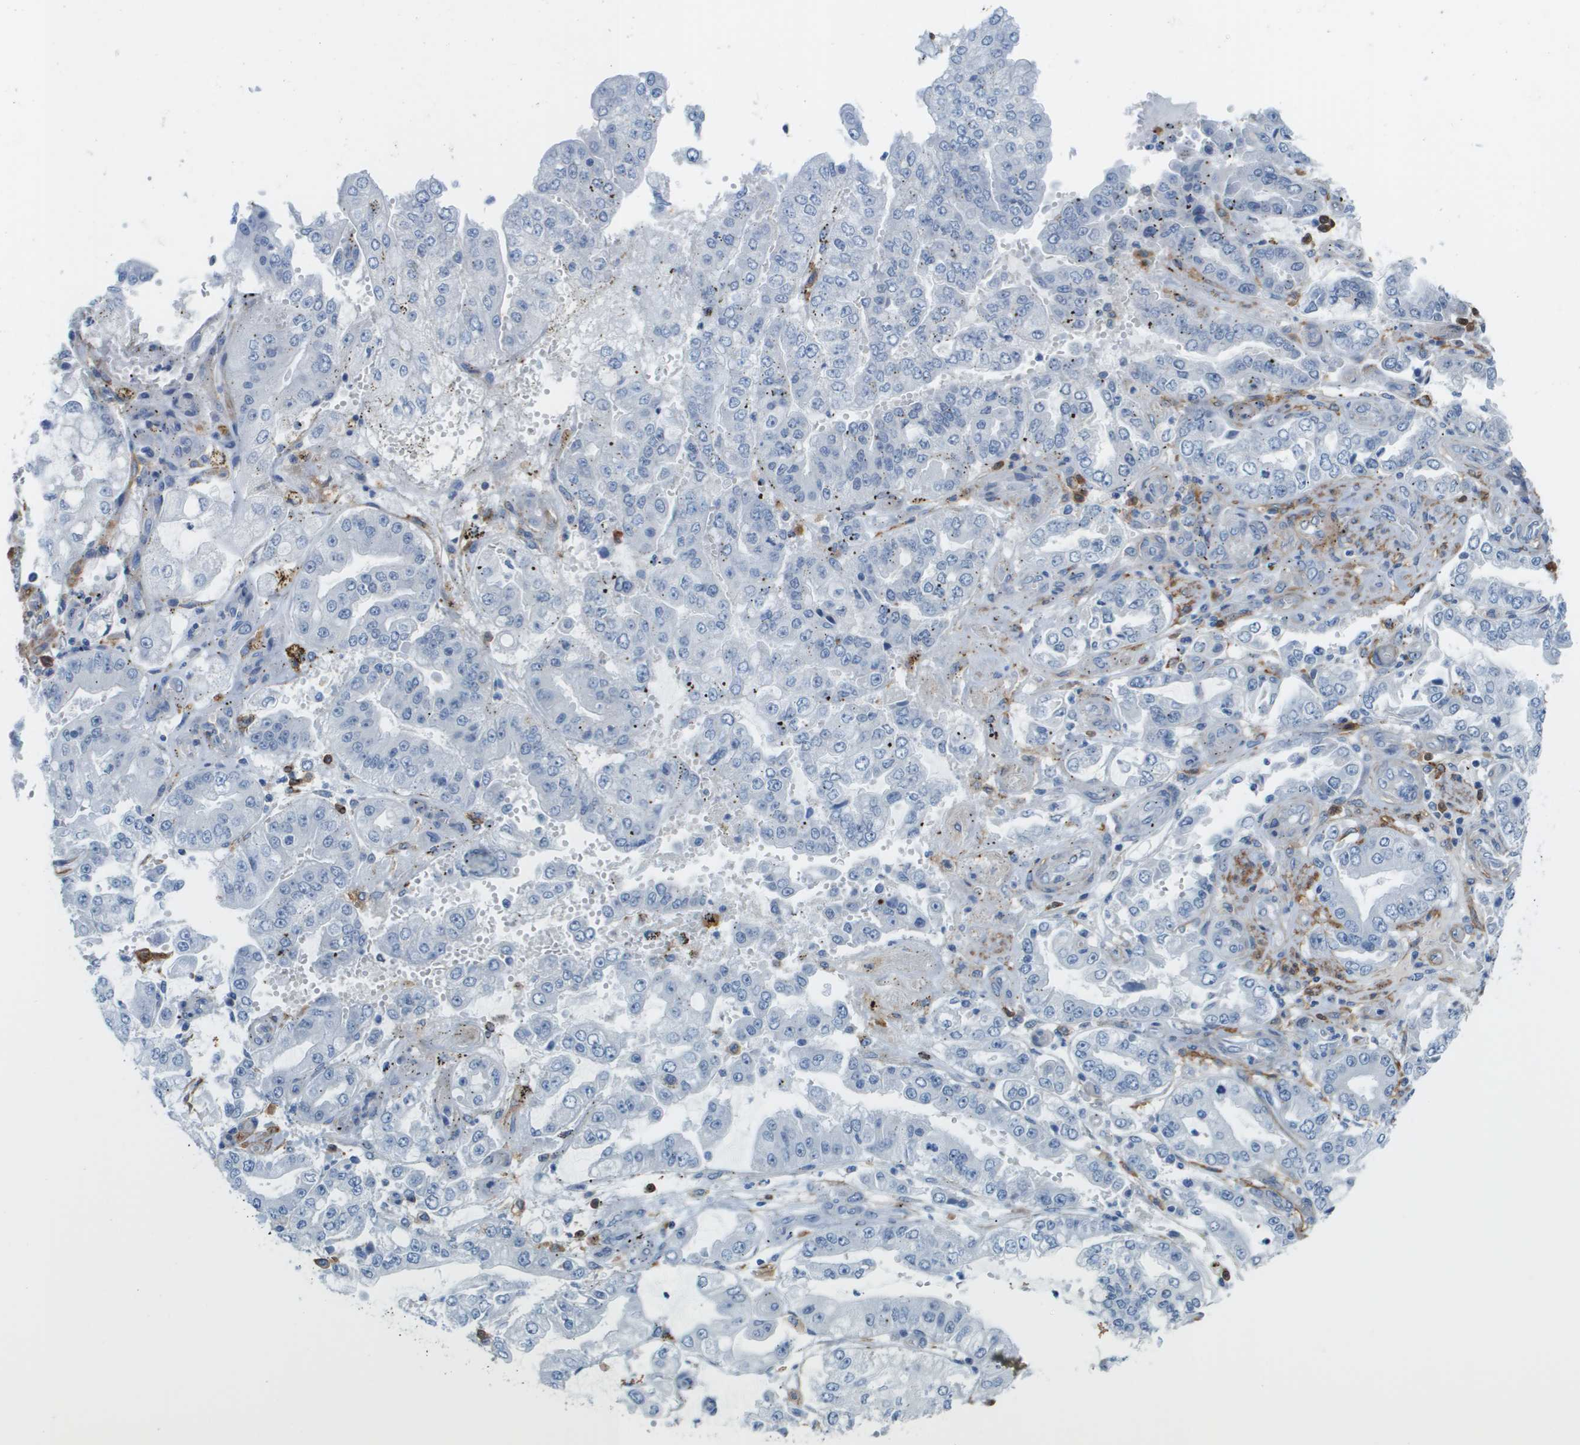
{"staining": {"intensity": "negative", "quantity": "none", "location": "none"}, "tissue": "stomach cancer", "cell_type": "Tumor cells", "image_type": "cancer", "snomed": [{"axis": "morphology", "description": "Adenocarcinoma, NOS"}, {"axis": "topography", "description": "Stomach"}], "caption": "The IHC image has no significant expression in tumor cells of adenocarcinoma (stomach) tissue.", "gene": "ZBTB43", "patient": {"sex": "male", "age": 76}}